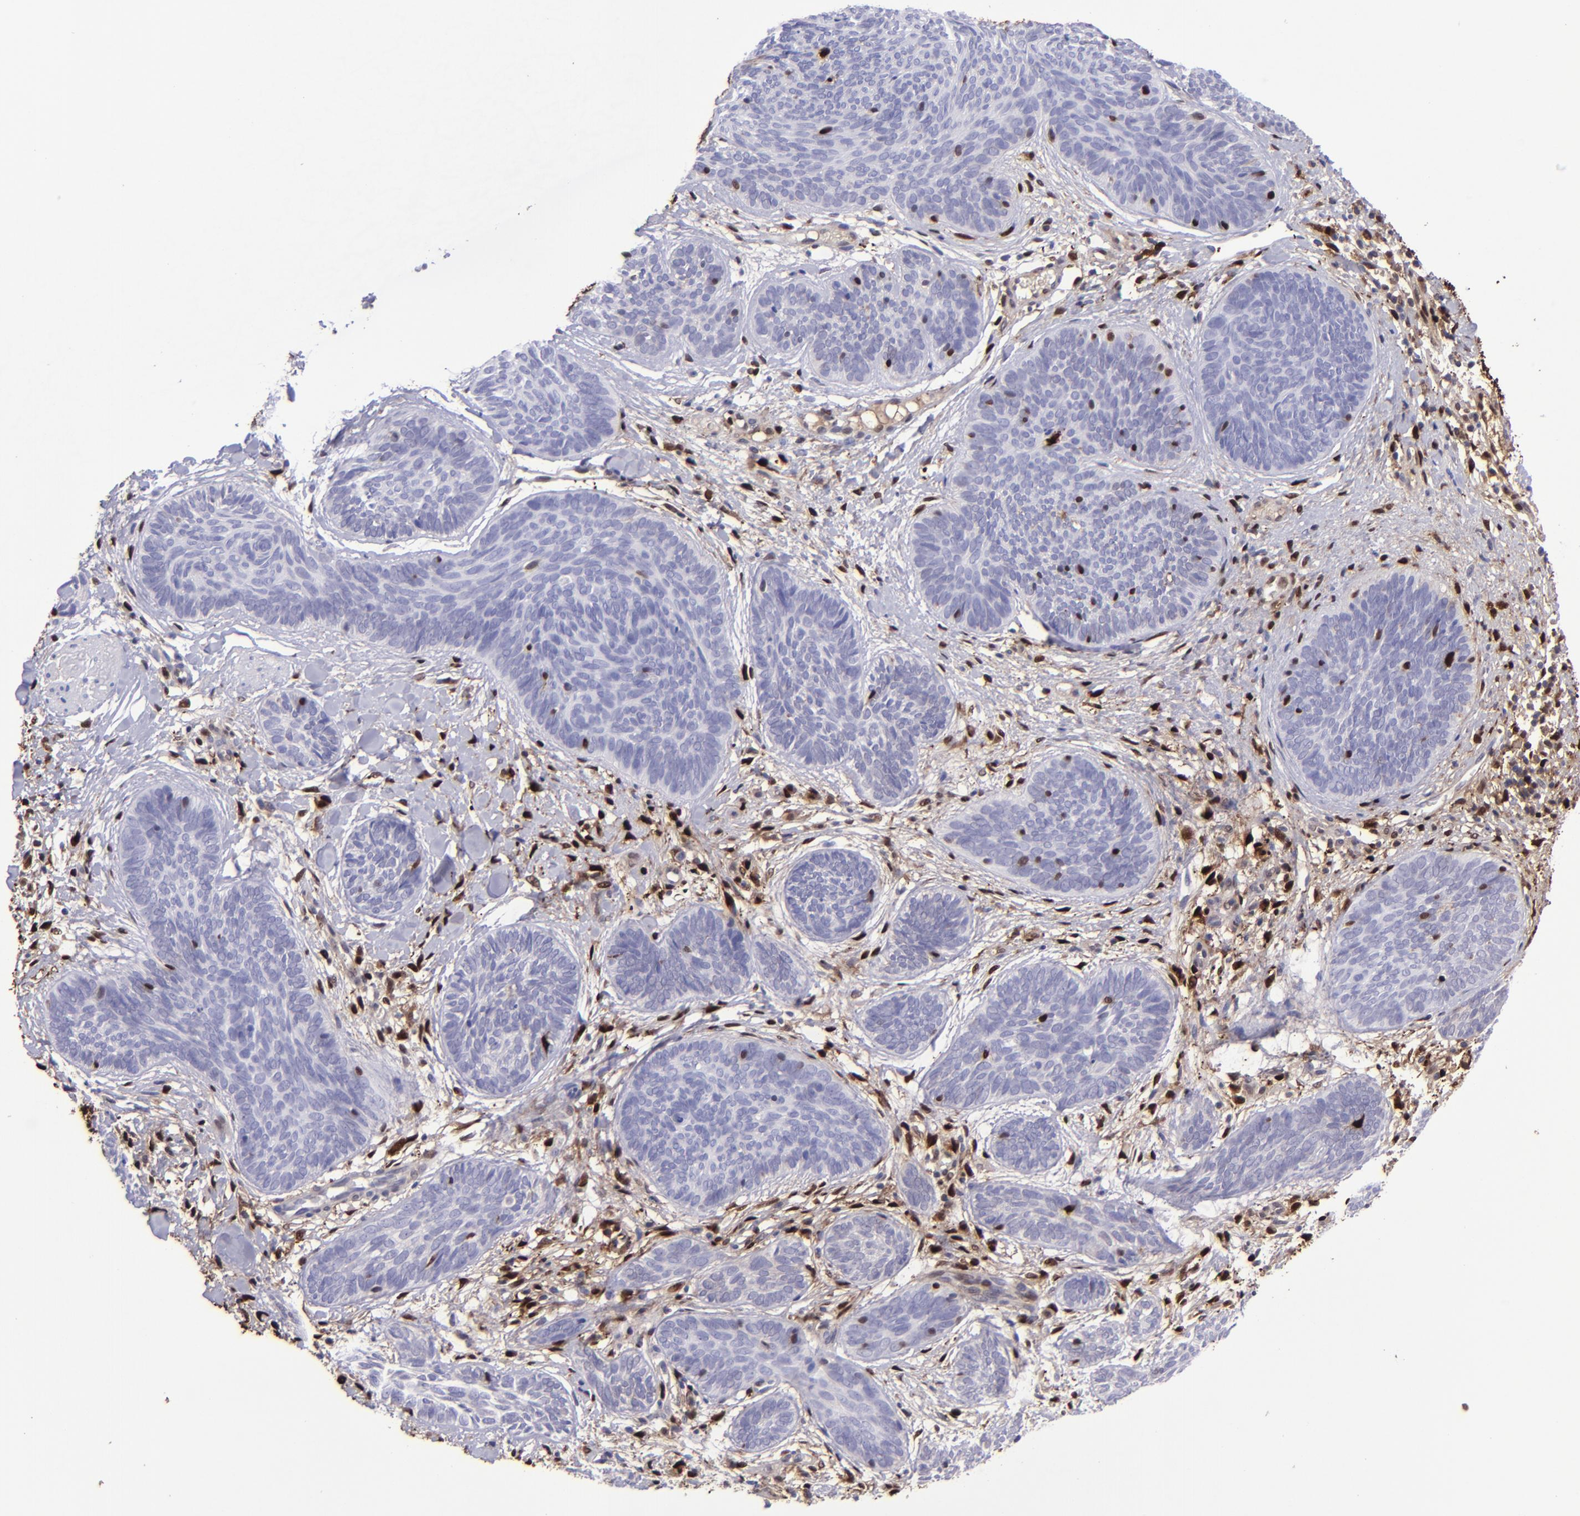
{"staining": {"intensity": "negative", "quantity": "none", "location": "none"}, "tissue": "skin cancer", "cell_type": "Tumor cells", "image_type": "cancer", "snomed": [{"axis": "morphology", "description": "Basal cell carcinoma"}, {"axis": "topography", "description": "Skin"}], "caption": "High magnification brightfield microscopy of basal cell carcinoma (skin) stained with DAB (3,3'-diaminobenzidine) (brown) and counterstained with hematoxylin (blue): tumor cells show no significant positivity.", "gene": "TYMP", "patient": {"sex": "female", "age": 81}}